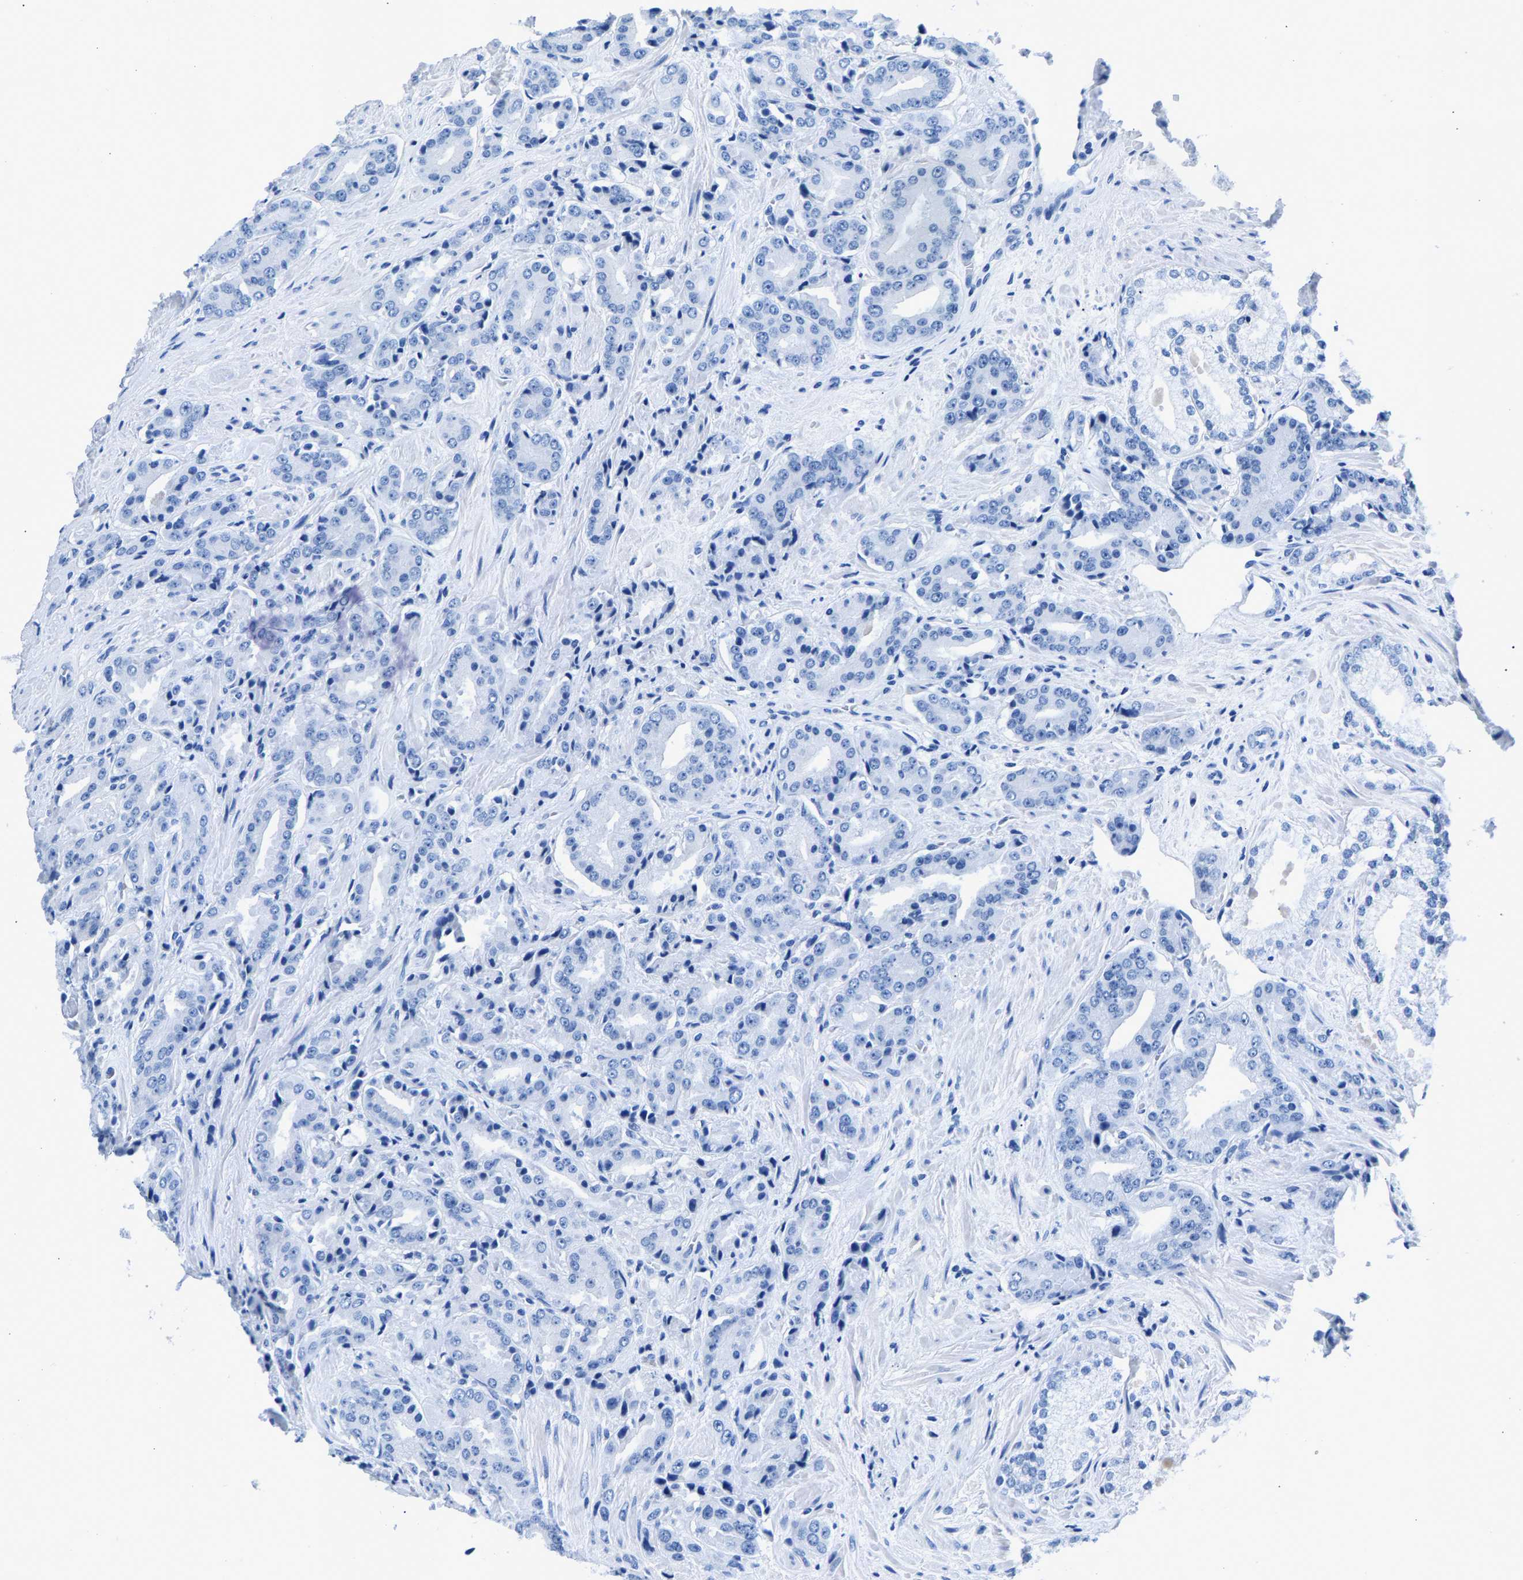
{"staining": {"intensity": "negative", "quantity": "none", "location": "none"}, "tissue": "prostate cancer", "cell_type": "Tumor cells", "image_type": "cancer", "snomed": [{"axis": "morphology", "description": "Adenocarcinoma, High grade"}, {"axis": "topography", "description": "Prostate"}], "caption": "Histopathology image shows no significant protein expression in tumor cells of prostate cancer (high-grade adenocarcinoma).", "gene": "CPS1", "patient": {"sex": "male", "age": 71}}